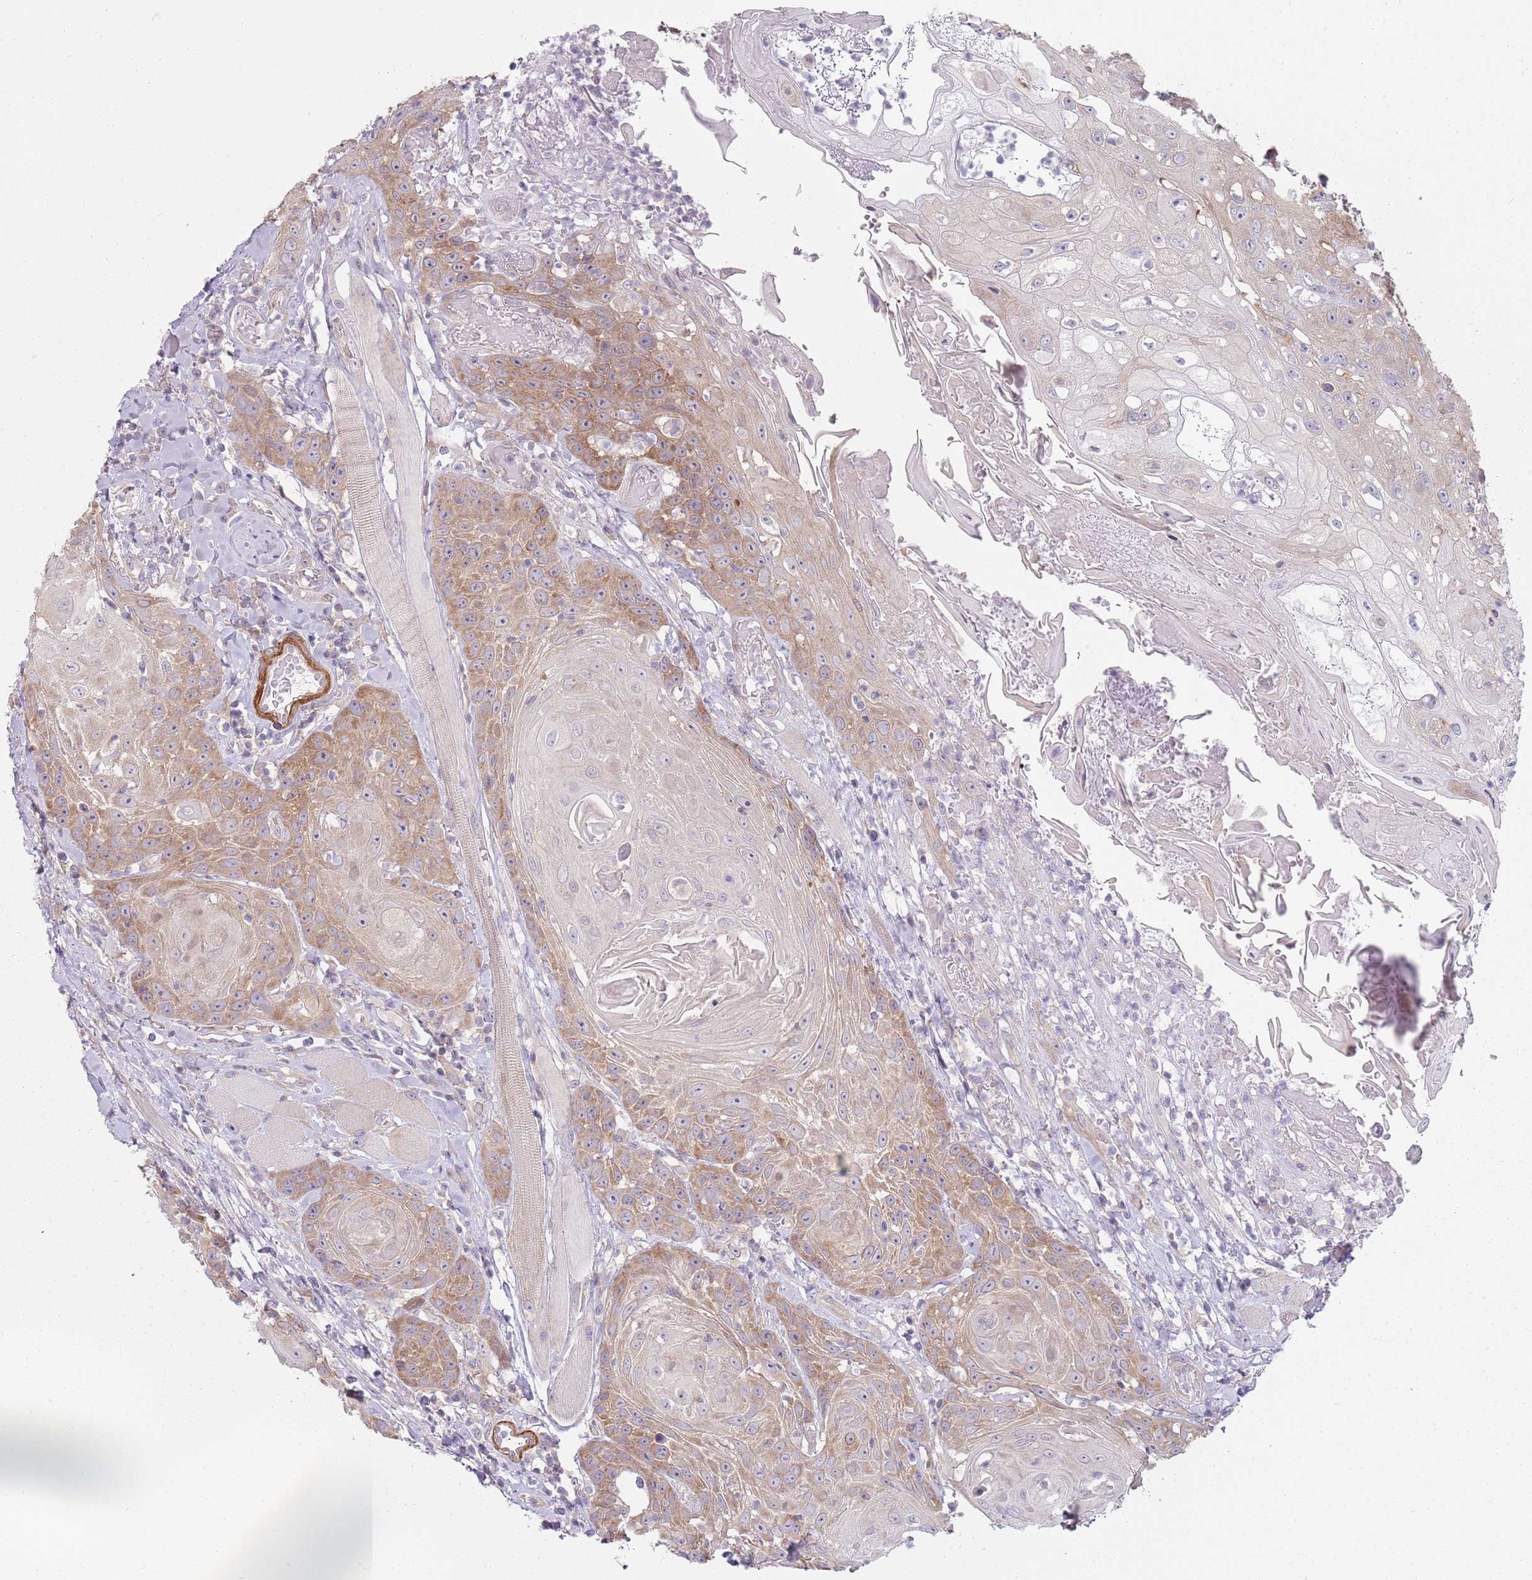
{"staining": {"intensity": "moderate", "quantity": ">75%", "location": "cytoplasmic/membranous"}, "tissue": "head and neck cancer", "cell_type": "Tumor cells", "image_type": "cancer", "snomed": [{"axis": "morphology", "description": "Squamous cell carcinoma, NOS"}, {"axis": "topography", "description": "Head-Neck"}], "caption": "A micrograph showing moderate cytoplasmic/membranous positivity in about >75% of tumor cells in head and neck cancer, as visualized by brown immunohistochemical staining.", "gene": "SLC26A6", "patient": {"sex": "female", "age": 59}}